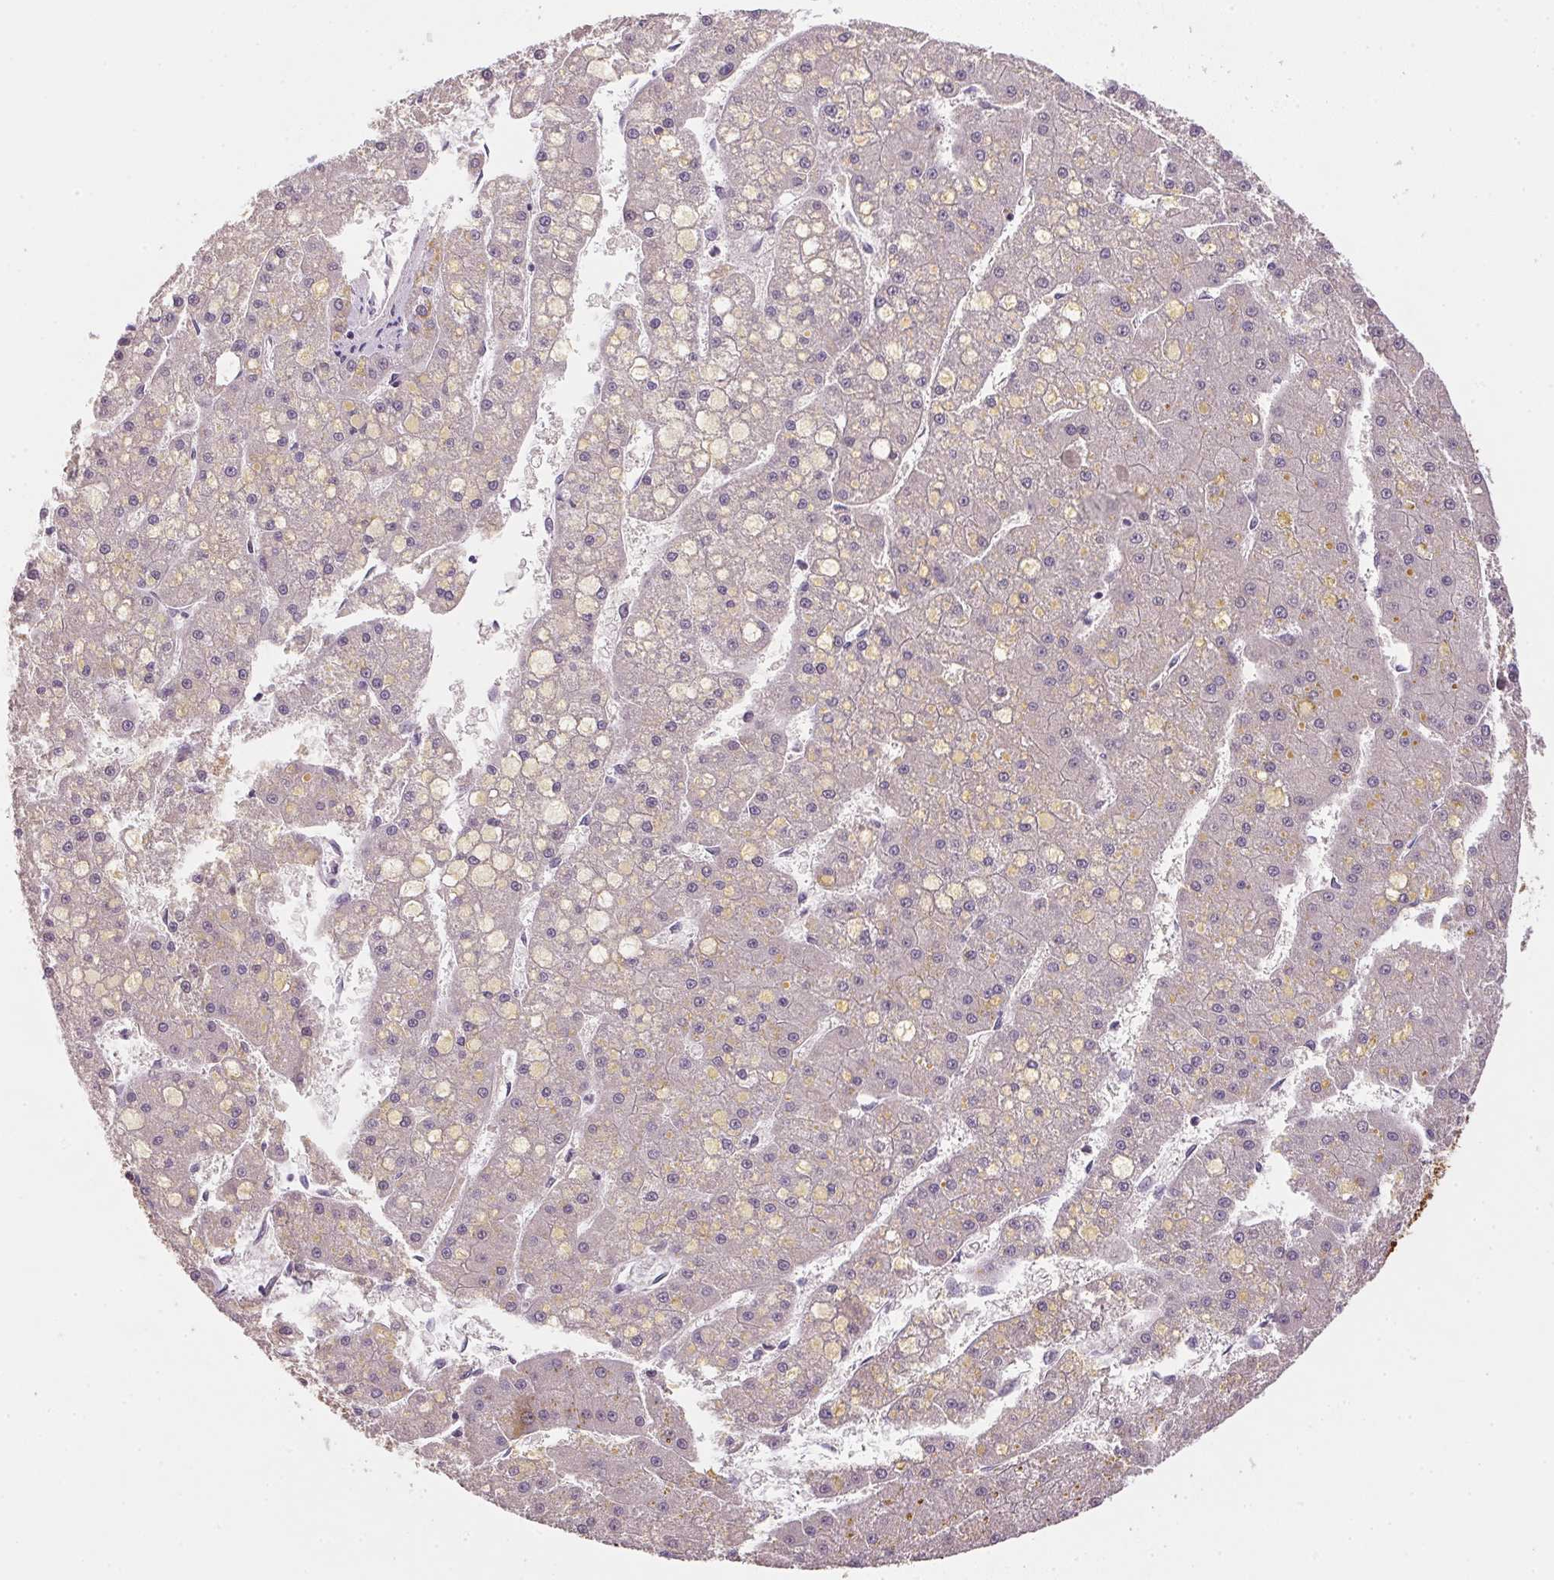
{"staining": {"intensity": "weak", "quantity": "<25%", "location": "cytoplasmic/membranous"}, "tissue": "liver cancer", "cell_type": "Tumor cells", "image_type": "cancer", "snomed": [{"axis": "morphology", "description": "Carcinoma, Hepatocellular, NOS"}, {"axis": "topography", "description": "Liver"}], "caption": "High power microscopy image of an IHC photomicrograph of liver cancer, revealing no significant positivity in tumor cells.", "gene": "ALDH8A1", "patient": {"sex": "male", "age": 67}}